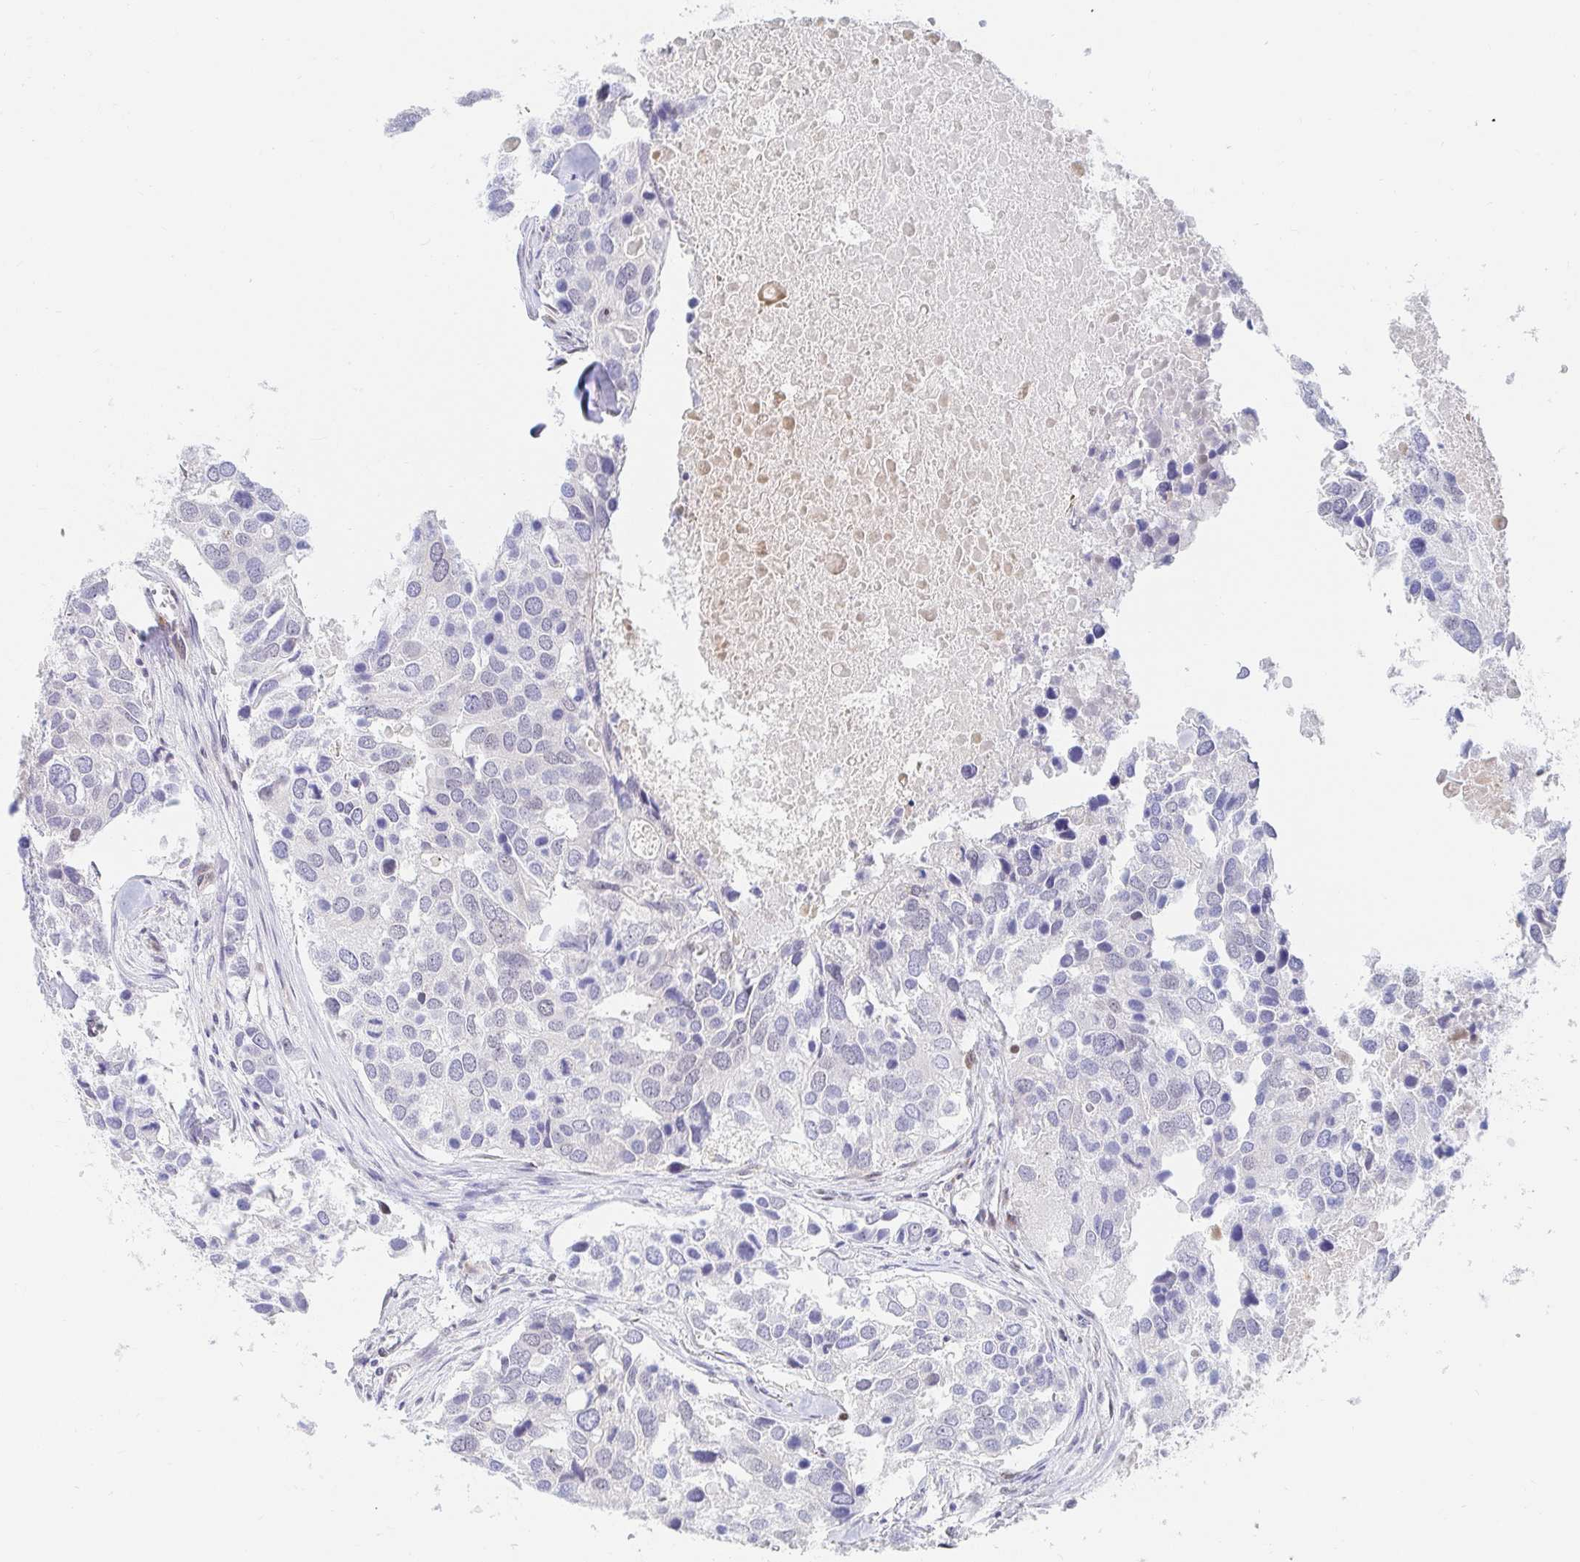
{"staining": {"intensity": "negative", "quantity": "none", "location": "none"}, "tissue": "breast cancer", "cell_type": "Tumor cells", "image_type": "cancer", "snomed": [{"axis": "morphology", "description": "Duct carcinoma"}, {"axis": "topography", "description": "Breast"}], "caption": "Immunohistochemical staining of breast intraductal carcinoma shows no significant positivity in tumor cells.", "gene": "COL28A1", "patient": {"sex": "female", "age": 83}}